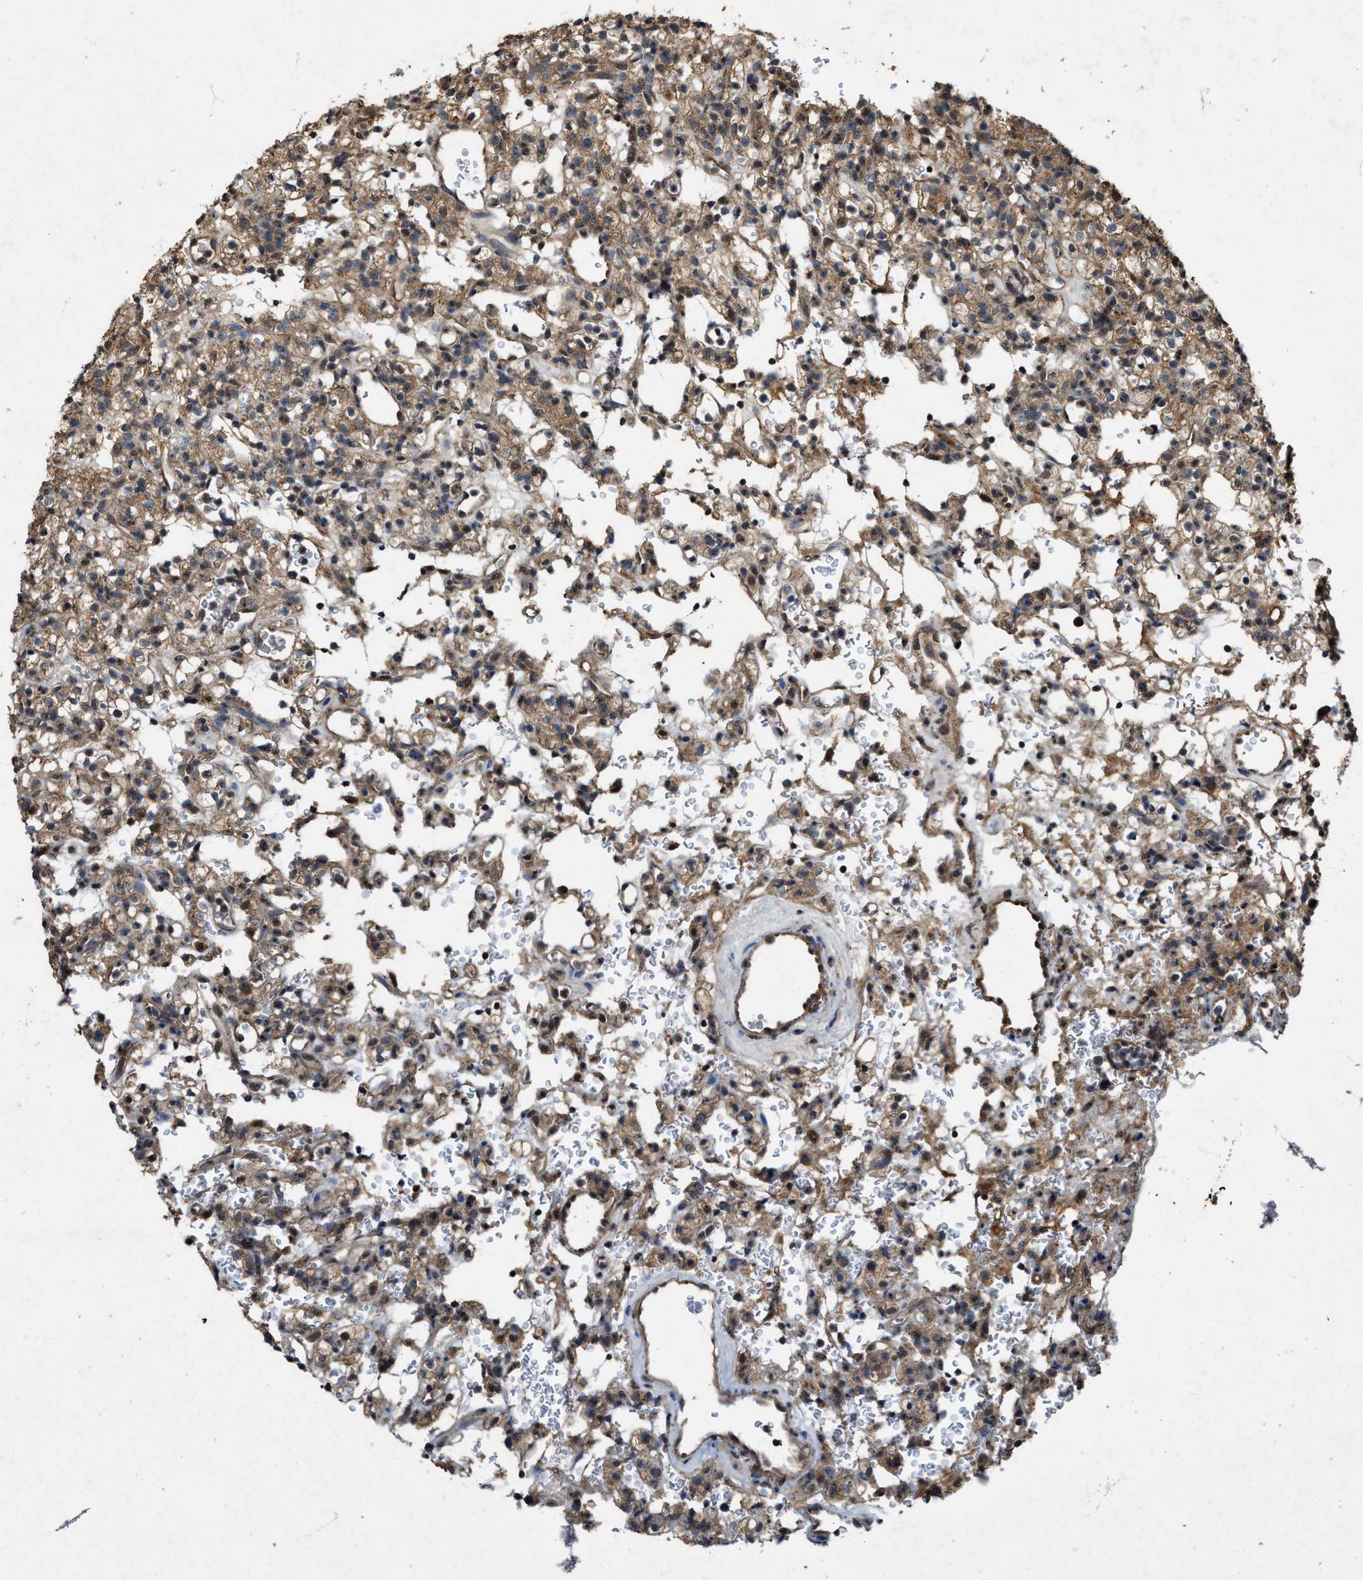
{"staining": {"intensity": "weak", "quantity": ">75%", "location": "cytoplasmic/membranous"}, "tissue": "renal cancer", "cell_type": "Tumor cells", "image_type": "cancer", "snomed": [{"axis": "morphology", "description": "Normal tissue, NOS"}, {"axis": "morphology", "description": "Adenocarcinoma, NOS"}, {"axis": "topography", "description": "Kidney"}], "caption": "High-magnification brightfield microscopy of adenocarcinoma (renal) stained with DAB (3,3'-diaminobenzidine) (brown) and counterstained with hematoxylin (blue). tumor cells exhibit weak cytoplasmic/membranous positivity is appreciated in approximately>75% of cells. The staining is performed using DAB (3,3'-diaminobenzidine) brown chromogen to label protein expression. The nuclei are counter-stained blue using hematoxylin.", "gene": "PDP2", "patient": {"sex": "female", "age": 72}}